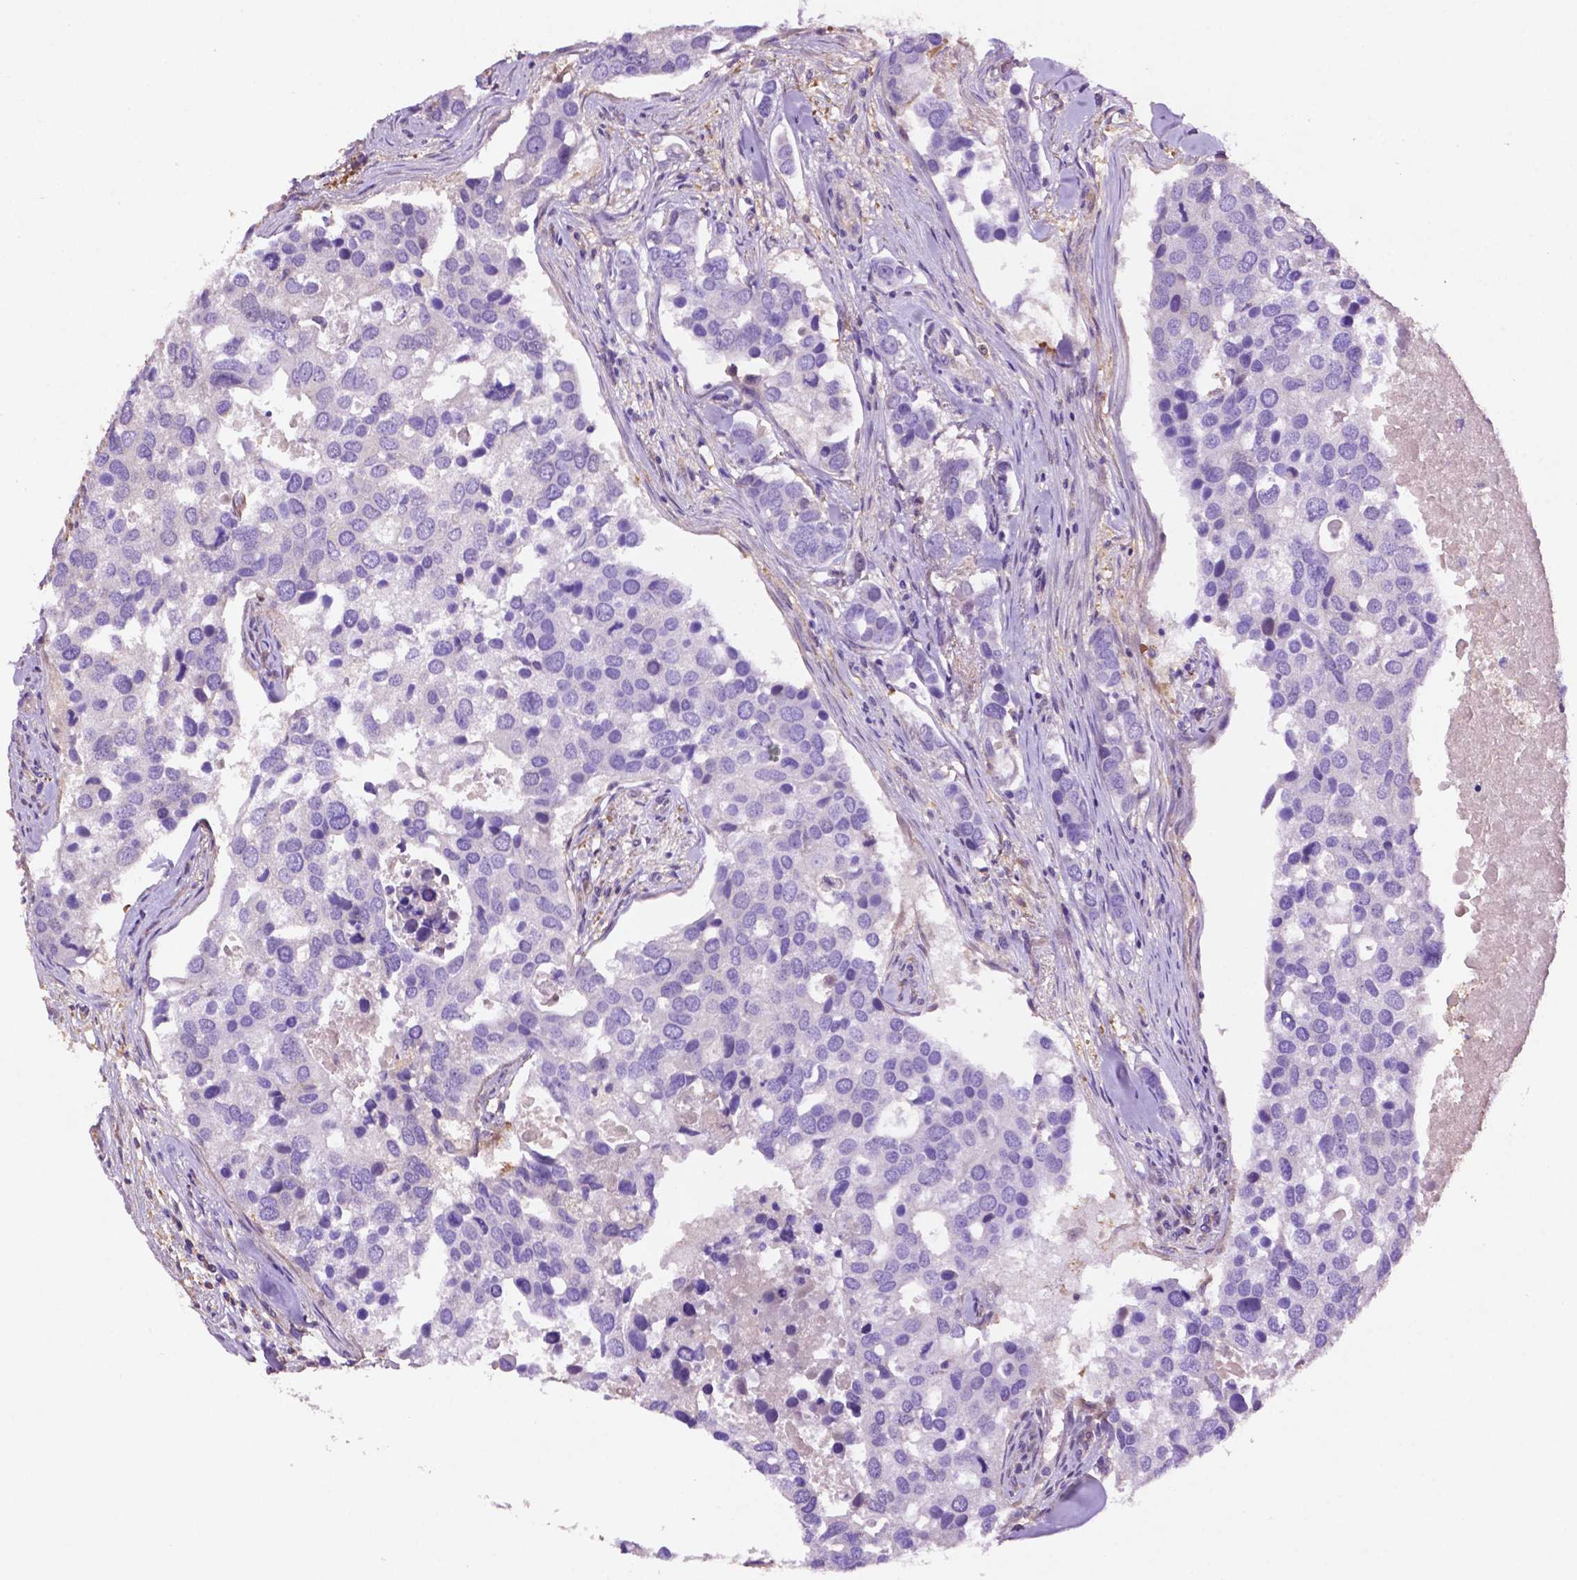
{"staining": {"intensity": "negative", "quantity": "none", "location": "none"}, "tissue": "breast cancer", "cell_type": "Tumor cells", "image_type": "cancer", "snomed": [{"axis": "morphology", "description": "Duct carcinoma"}, {"axis": "topography", "description": "Breast"}], "caption": "Immunohistochemical staining of breast cancer (infiltrating ductal carcinoma) shows no significant positivity in tumor cells.", "gene": "GDPD5", "patient": {"sex": "female", "age": 83}}